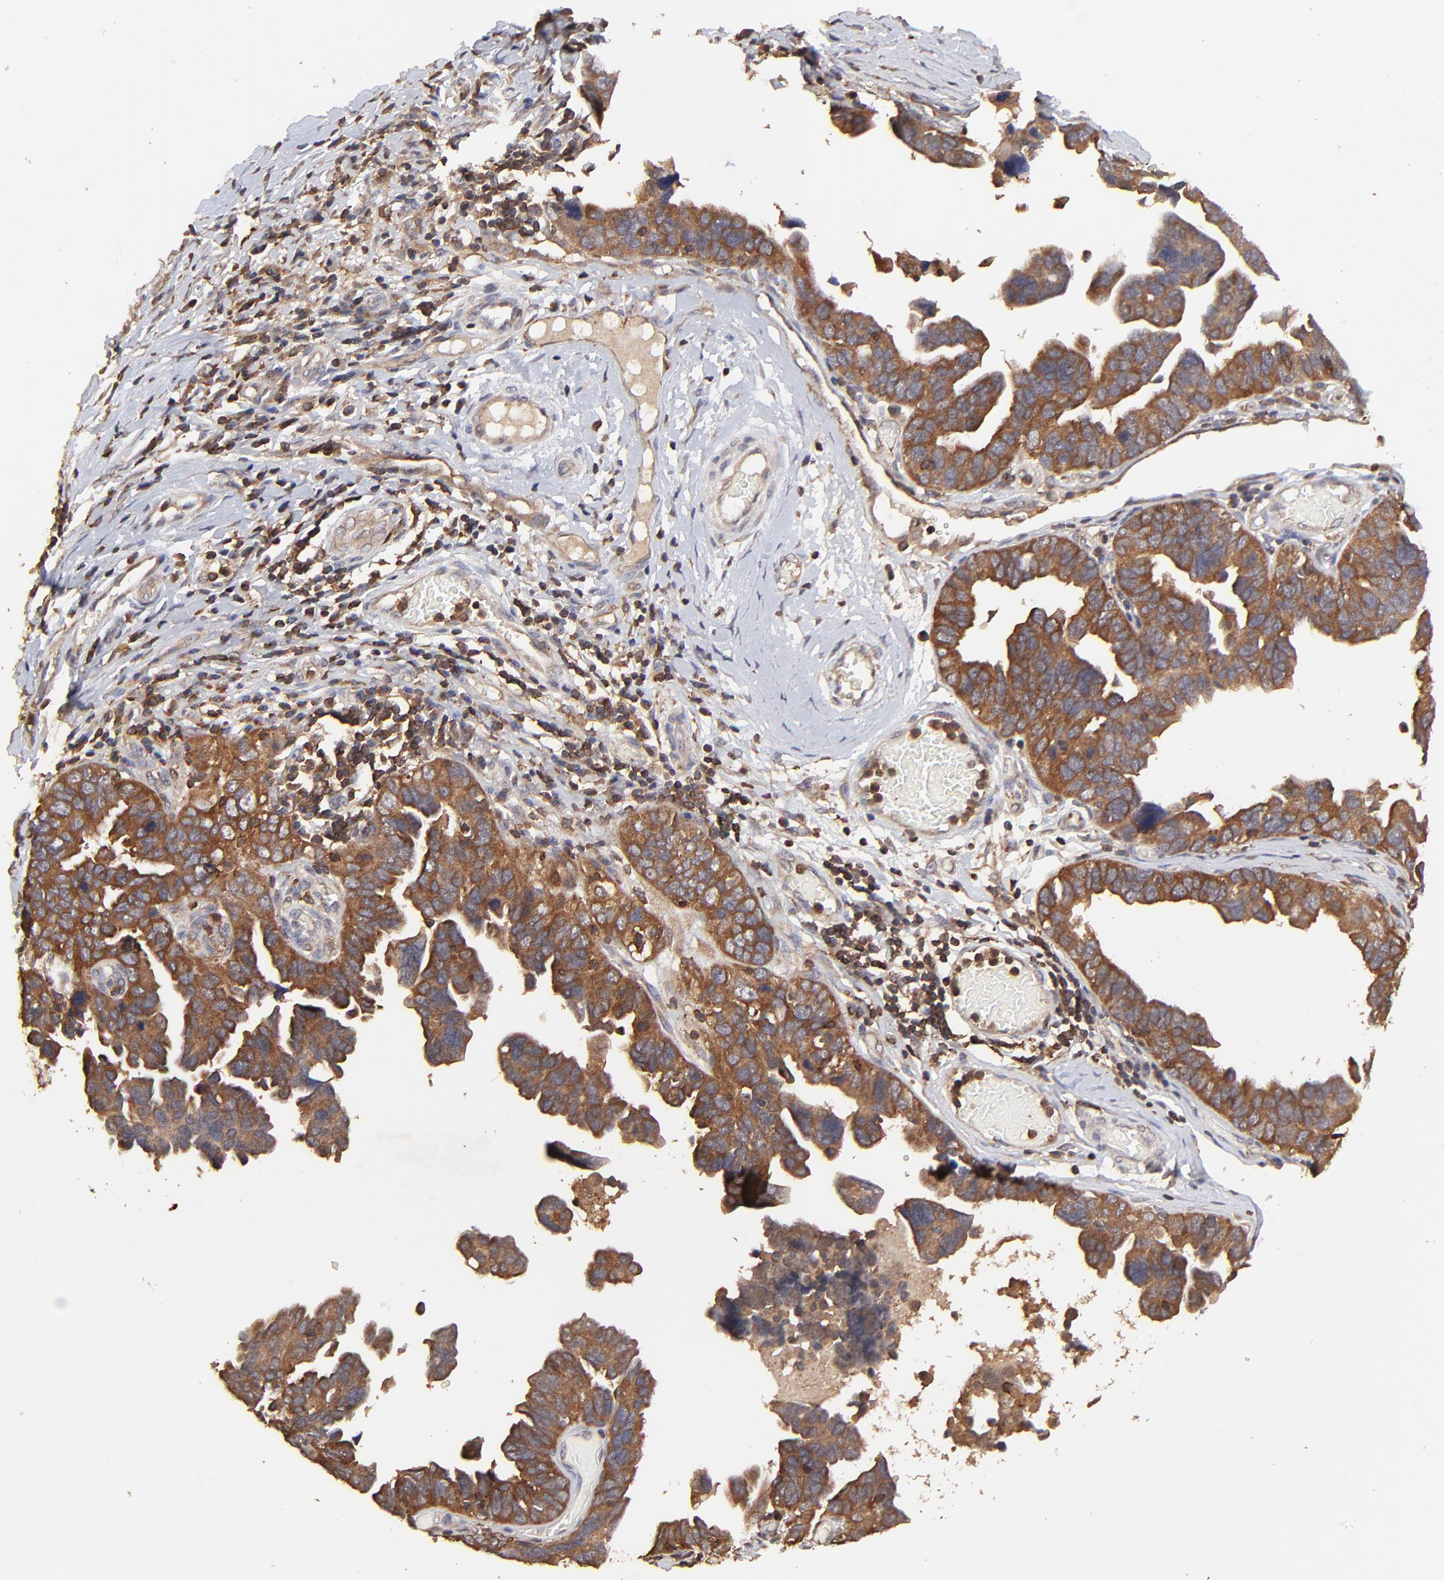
{"staining": {"intensity": "strong", "quantity": ">75%", "location": "cytoplasmic/membranous,nuclear"}, "tissue": "ovarian cancer", "cell_type": "Tumor cells", "image_type": "cancer", "snomed": [{"axis": "morphology", "description": "Cystadenocarcinoma, serous, NOS"}, {"axis": "topography", "description": "Ovary"}], "caption": "Serous cystadenocarcinoma (ovarian) stained for a protein (brown) displays strong cytoplasmic/membranous and nuclear positive positivity in approximately >75% of tumor cells.", "gene": "STON2", "patient": {"sex": "female", "age": 64}}